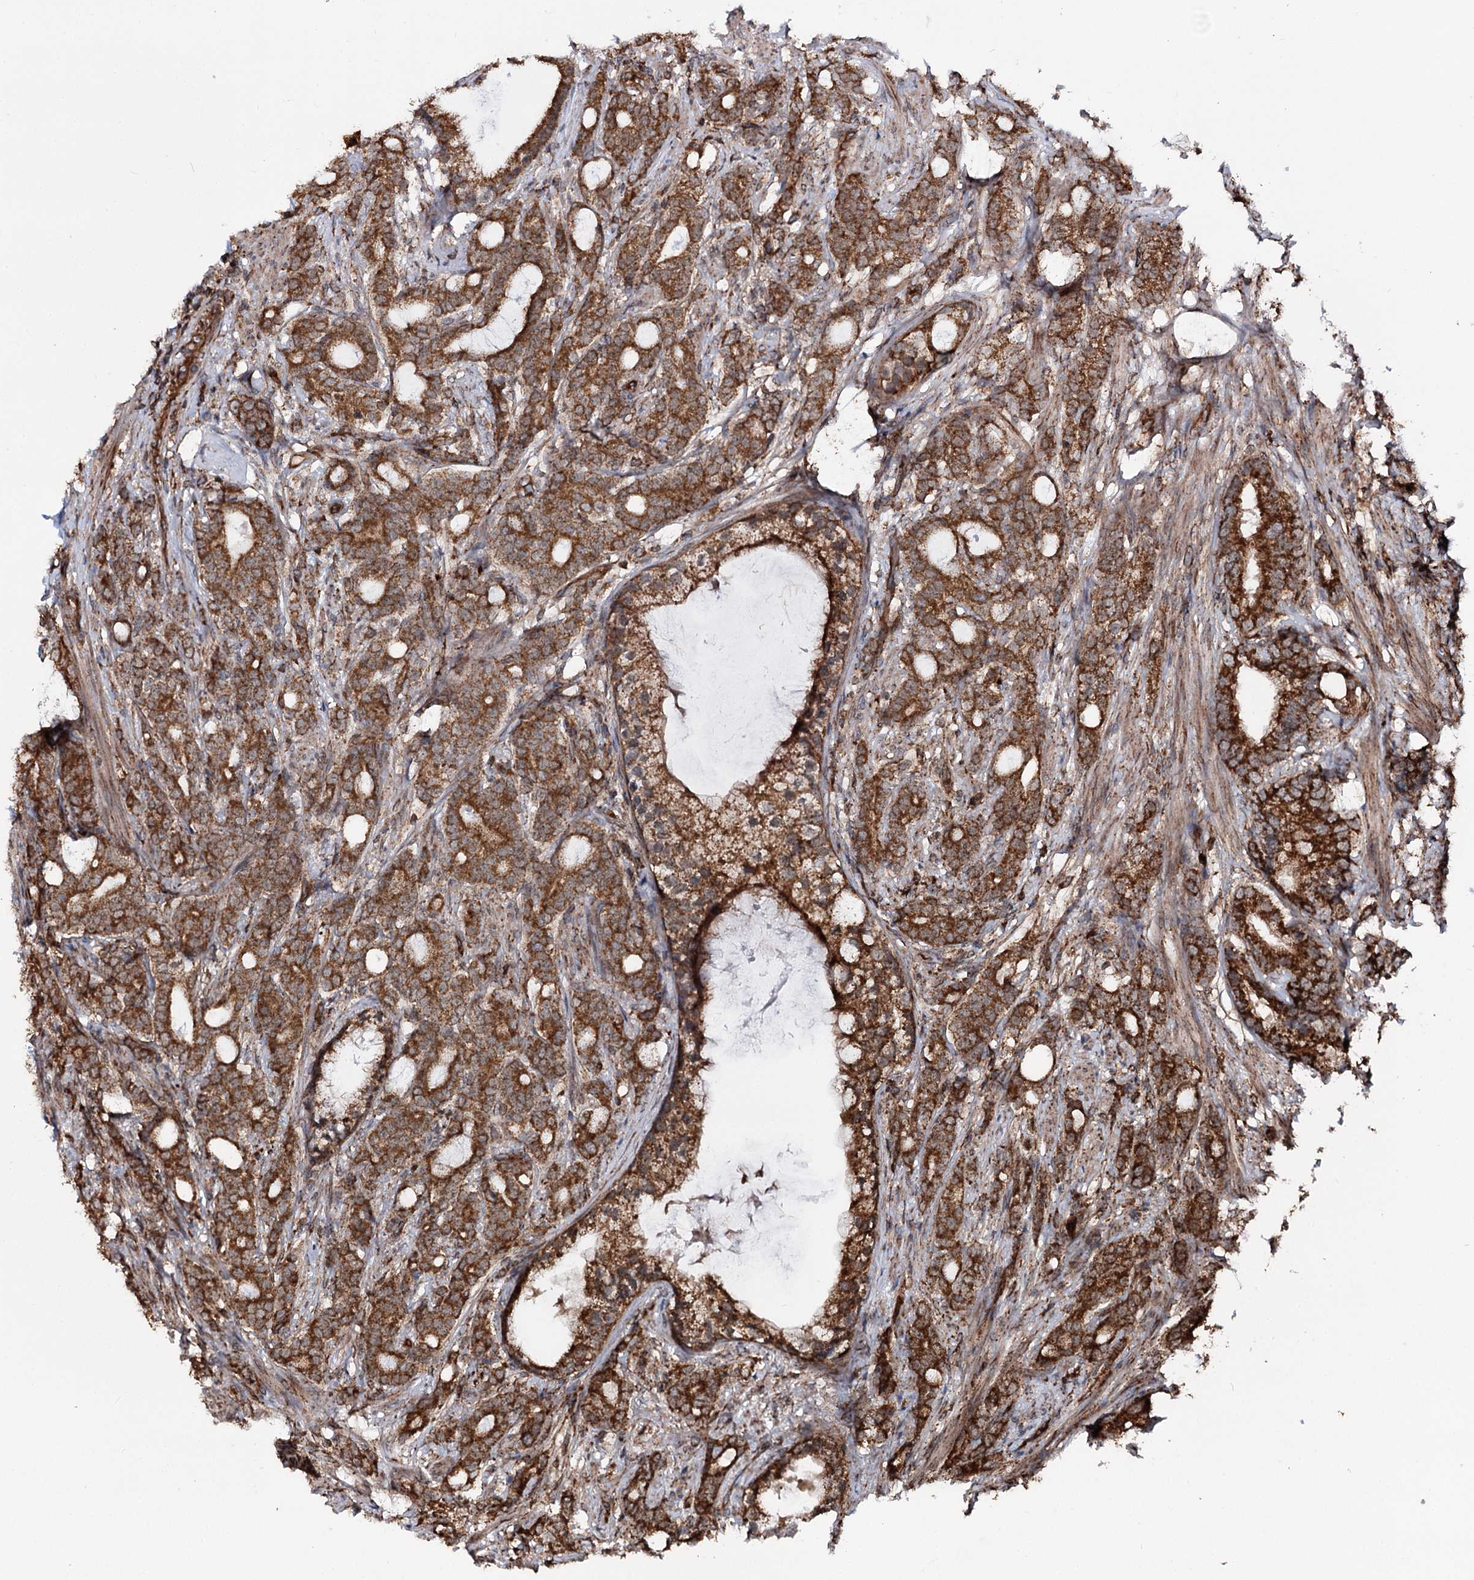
{"staining": {"intensity": "strong", "quantity": ">75%", "location": "cytoplasmic/membranous"}, "tissue": "prostate cancer", "cell_type": "Tumor cells", "image_type": "cancer", "snomed": [{"axis": "morphology", "description": "Adenocarcinoma, Low grade"}, {"axis": "topography", "description": "Prostate"}], "caption": "Low-grade adenocarcinoma (prostate) stained with a brown dye reveals strong cytoplasmic/membranous positive staining in about >75% of tumor cells.", "gene": "FGFR1OP2", "patient": {"sex": "male", "age": 71}}